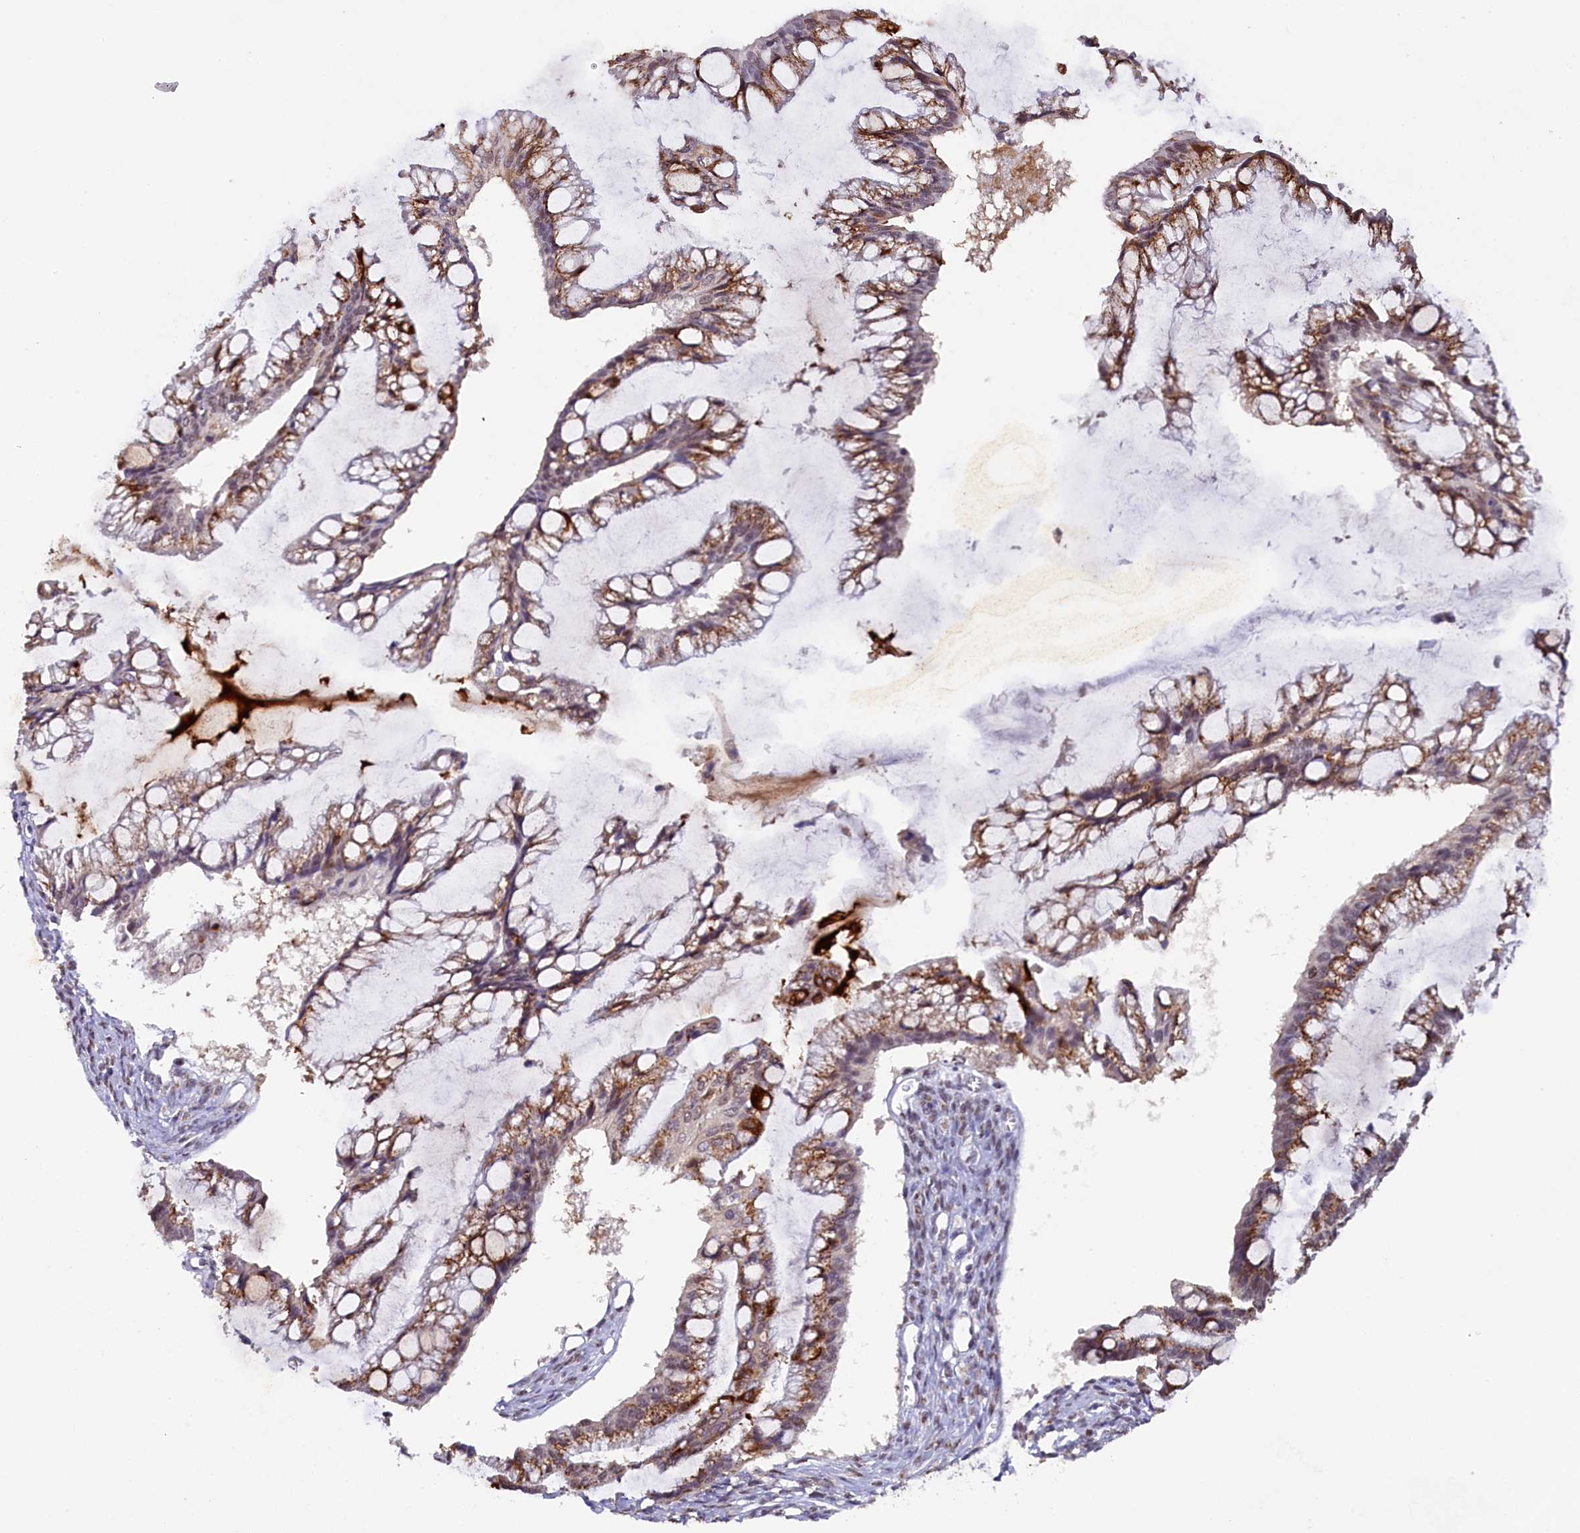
{"staining": {"intensity": "moderate", "quantity": "25%-75%", "location": "cytoplasmic/membranous,nuclear"}, "tissue": "ovarian cancer", "cell_type": "Tumor cells", "image_type": "cancer", "snomed": [{"axis": "morphology", "description": "Cystadenocarcinoma, mucinous, NOS"}, {"axis": "topography", "description": "Ovary"}], "caption": "Ovarian mucinous cystadenocarcinoma stained with a protein marker demonstrates moderate staining in tumor cells.", "gene": "NCBP1", "patient": {"sex": "female", "age": 73}}